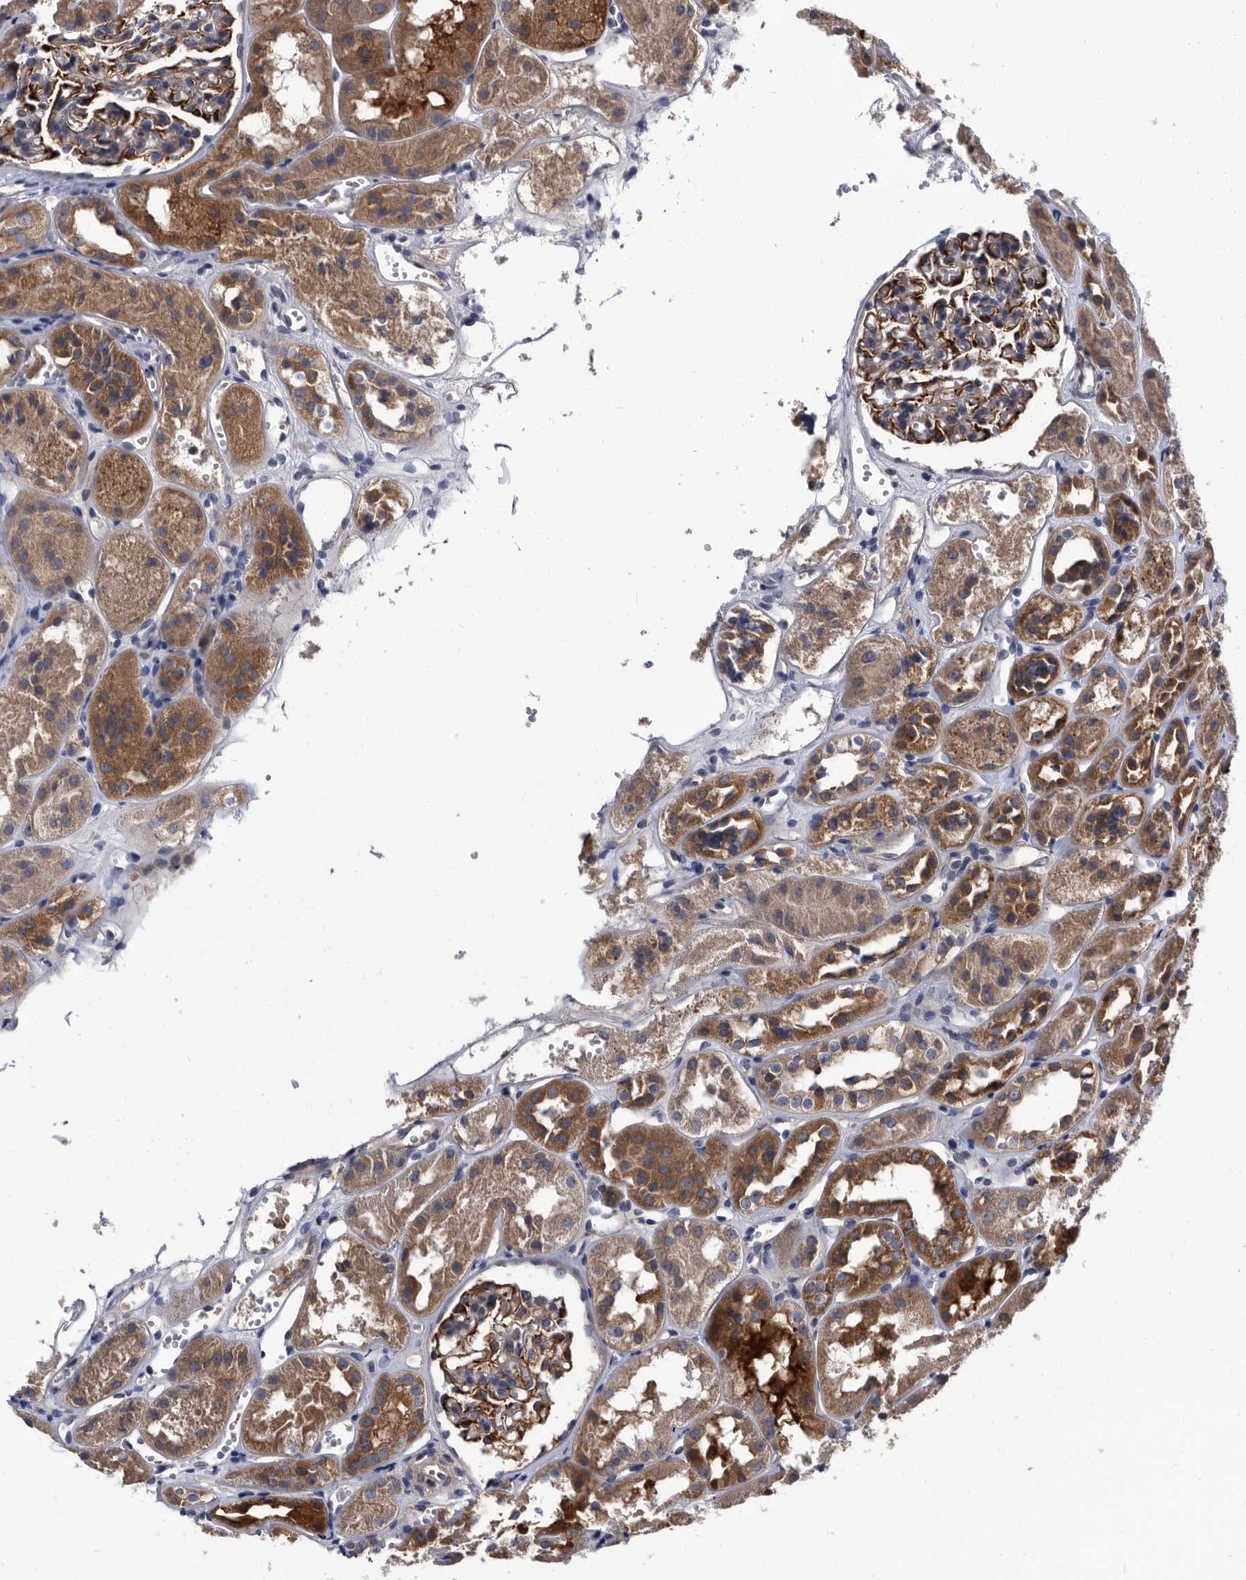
{"staining": {"intensity": "moderate", "quantity": "<25%", "location": "cytoplasmic/membranous"}, "tissue": "kidney", "cell_type": "Cells in glomeruli", "image_type": "normal", "snomed": [{"axis": "morphology", "description": "Normal tissue, NOS"}, {"axis": "topography", "description": "Kidney"}], "caption": "IHC photomicrograph of benign kidney: kidney stained using IHC exhibits low levels of moderate protein expression localized specifically in the cytoplasmic/membranous of cells in glomeruli, appearing as a cytoplasmic/membranous brown color.", "gene": "DTNBP1", "patient": {"sex": "male", "age": 16}}